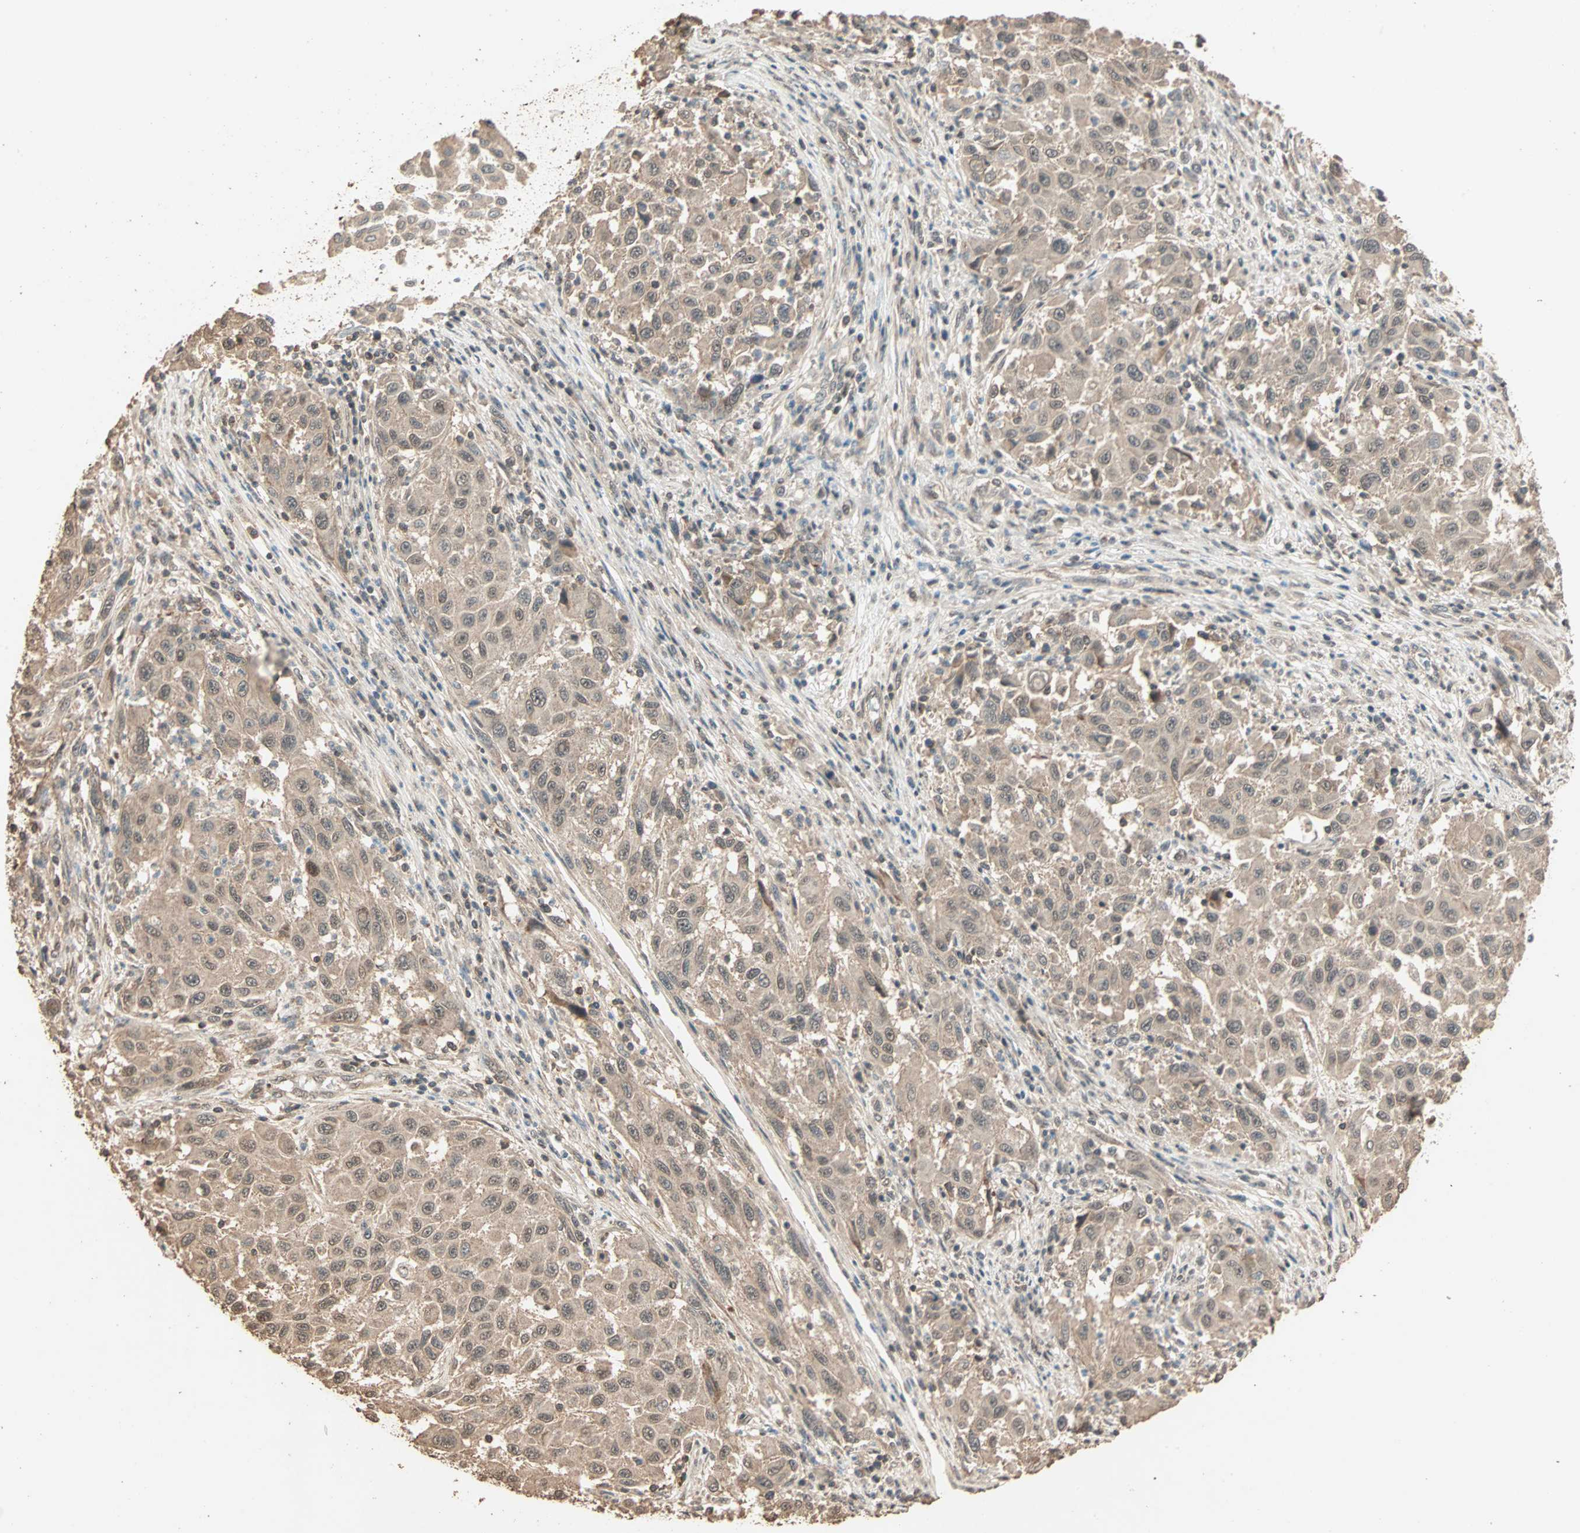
{"staining": {"intensity": "moderate", "quantity": ">75%", "location": "cytoplasmic/membranous,nuclear"}, "tissue": "melanoma", "cell_type": "Tumor cells", "image_type": "cancer", "snomed": [{"axis": "morphology", "description": "Malignant melanoma, Metastatic site"}, {"axis": "topography", "description": "Lymph node"}], "caption": "A histopathology image showing moderate cytoplasmic/membranous and nuclear positivity in approximately >75% of tumor cells in malignant melanoma (metastatic site), as visualized by brown immunohistochemical staining.", "gene": "ZBTB33", "patient": {"sex": "male", "age": 61}}